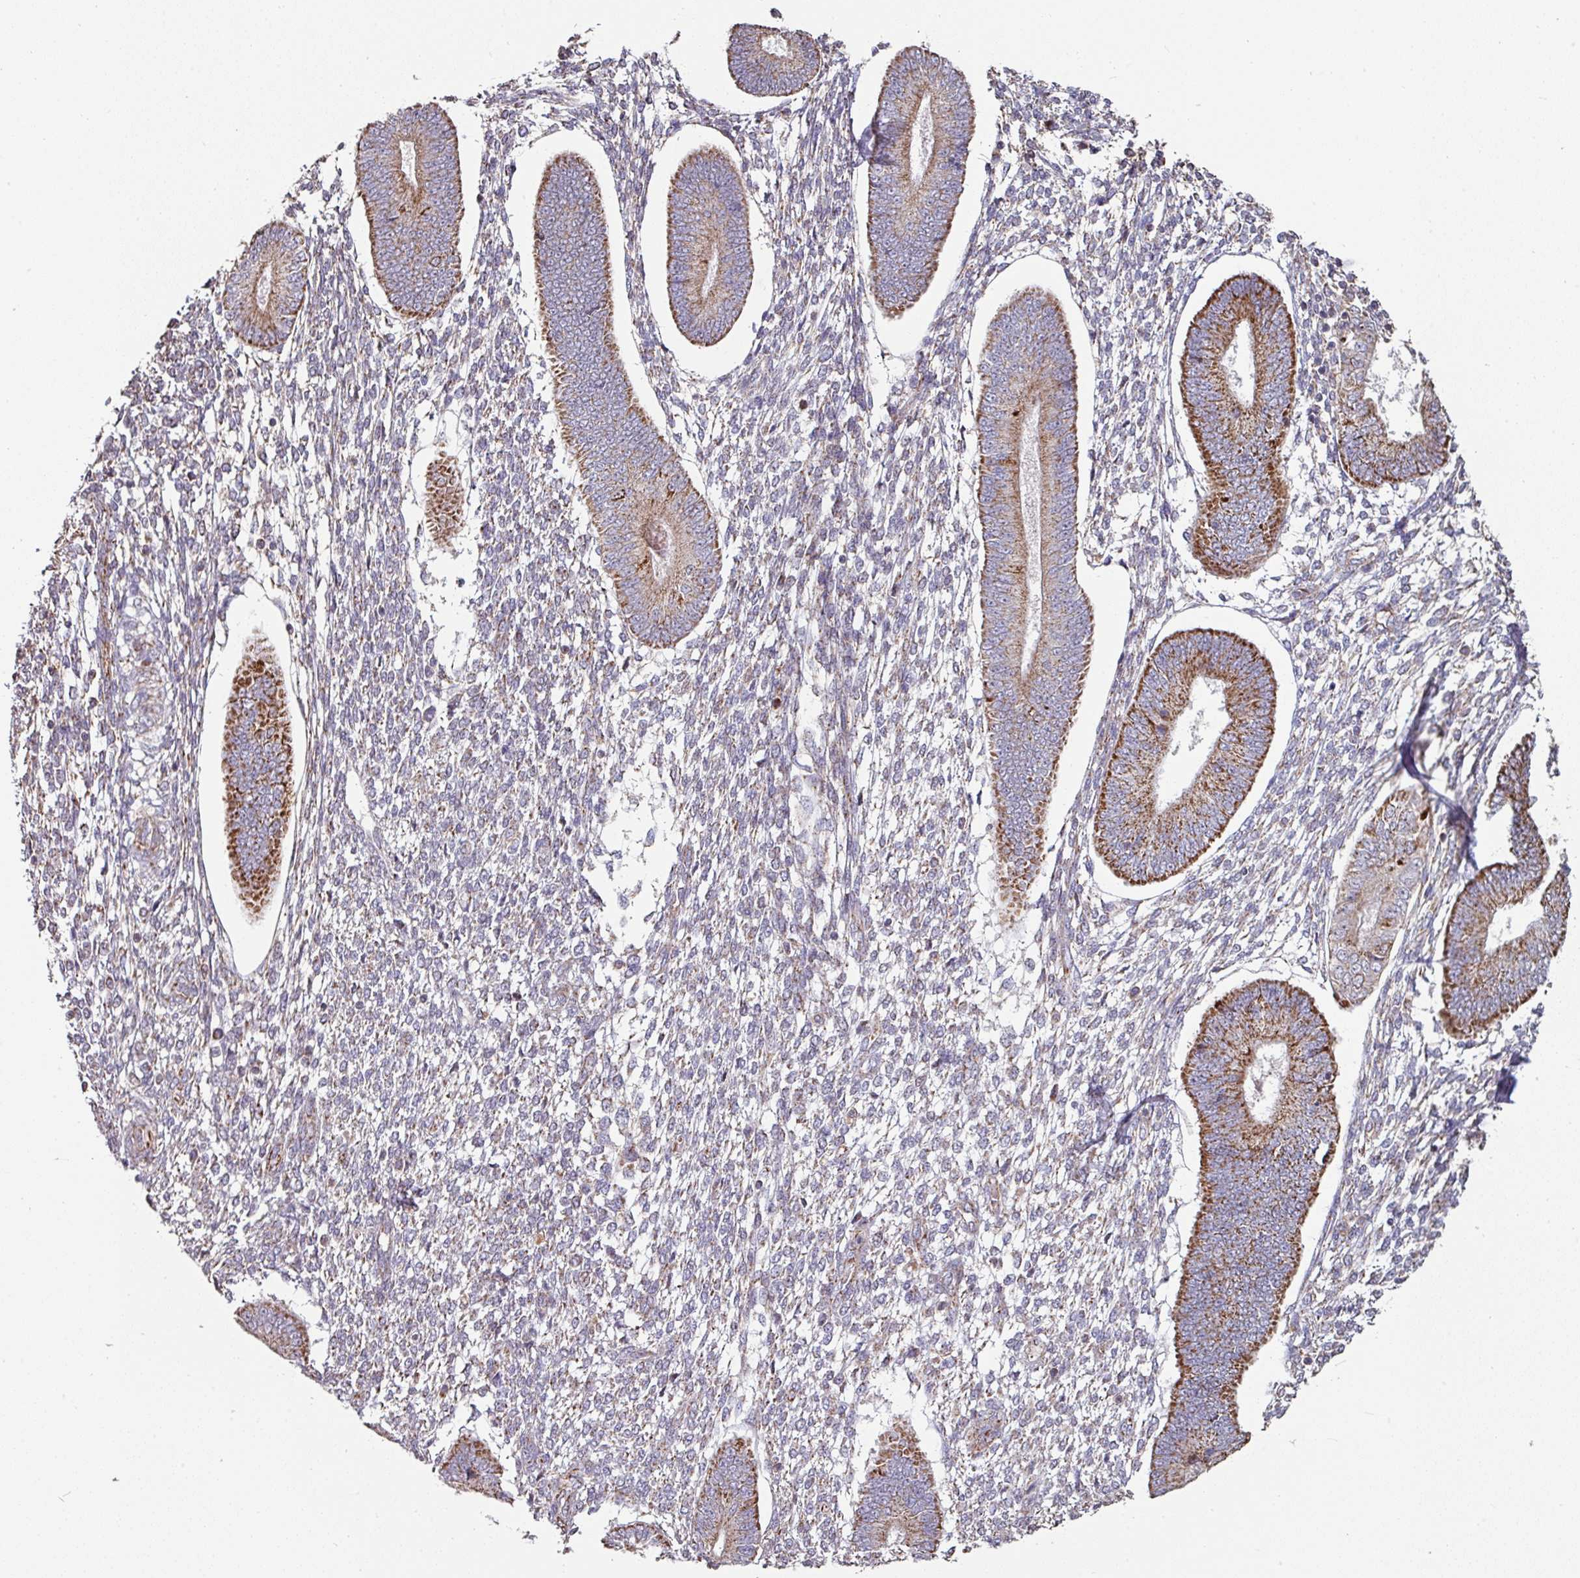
{"staining": {"intensity": "moderate", "quantity": "25%-75%", "location": "cytoplasmic/membranous"}, "tissue": "endometrium", "cell_type": "Cells in endometrial stroma", "image_type": "normal", "snomed": [{"axis": "morphology", "description": "Normal tissue, NOS"}, {"axis": "topography", "description": "Endometrium"}], "caption": "This is an image of immunohistochemistry (IHC) staining of normal endometrium, which shows moderate positivity in the cytoplasmic/membranous of cells in endometrial stroma.", "gene": "OR2D3", "patient": {"sex": "female", "age": 49}}